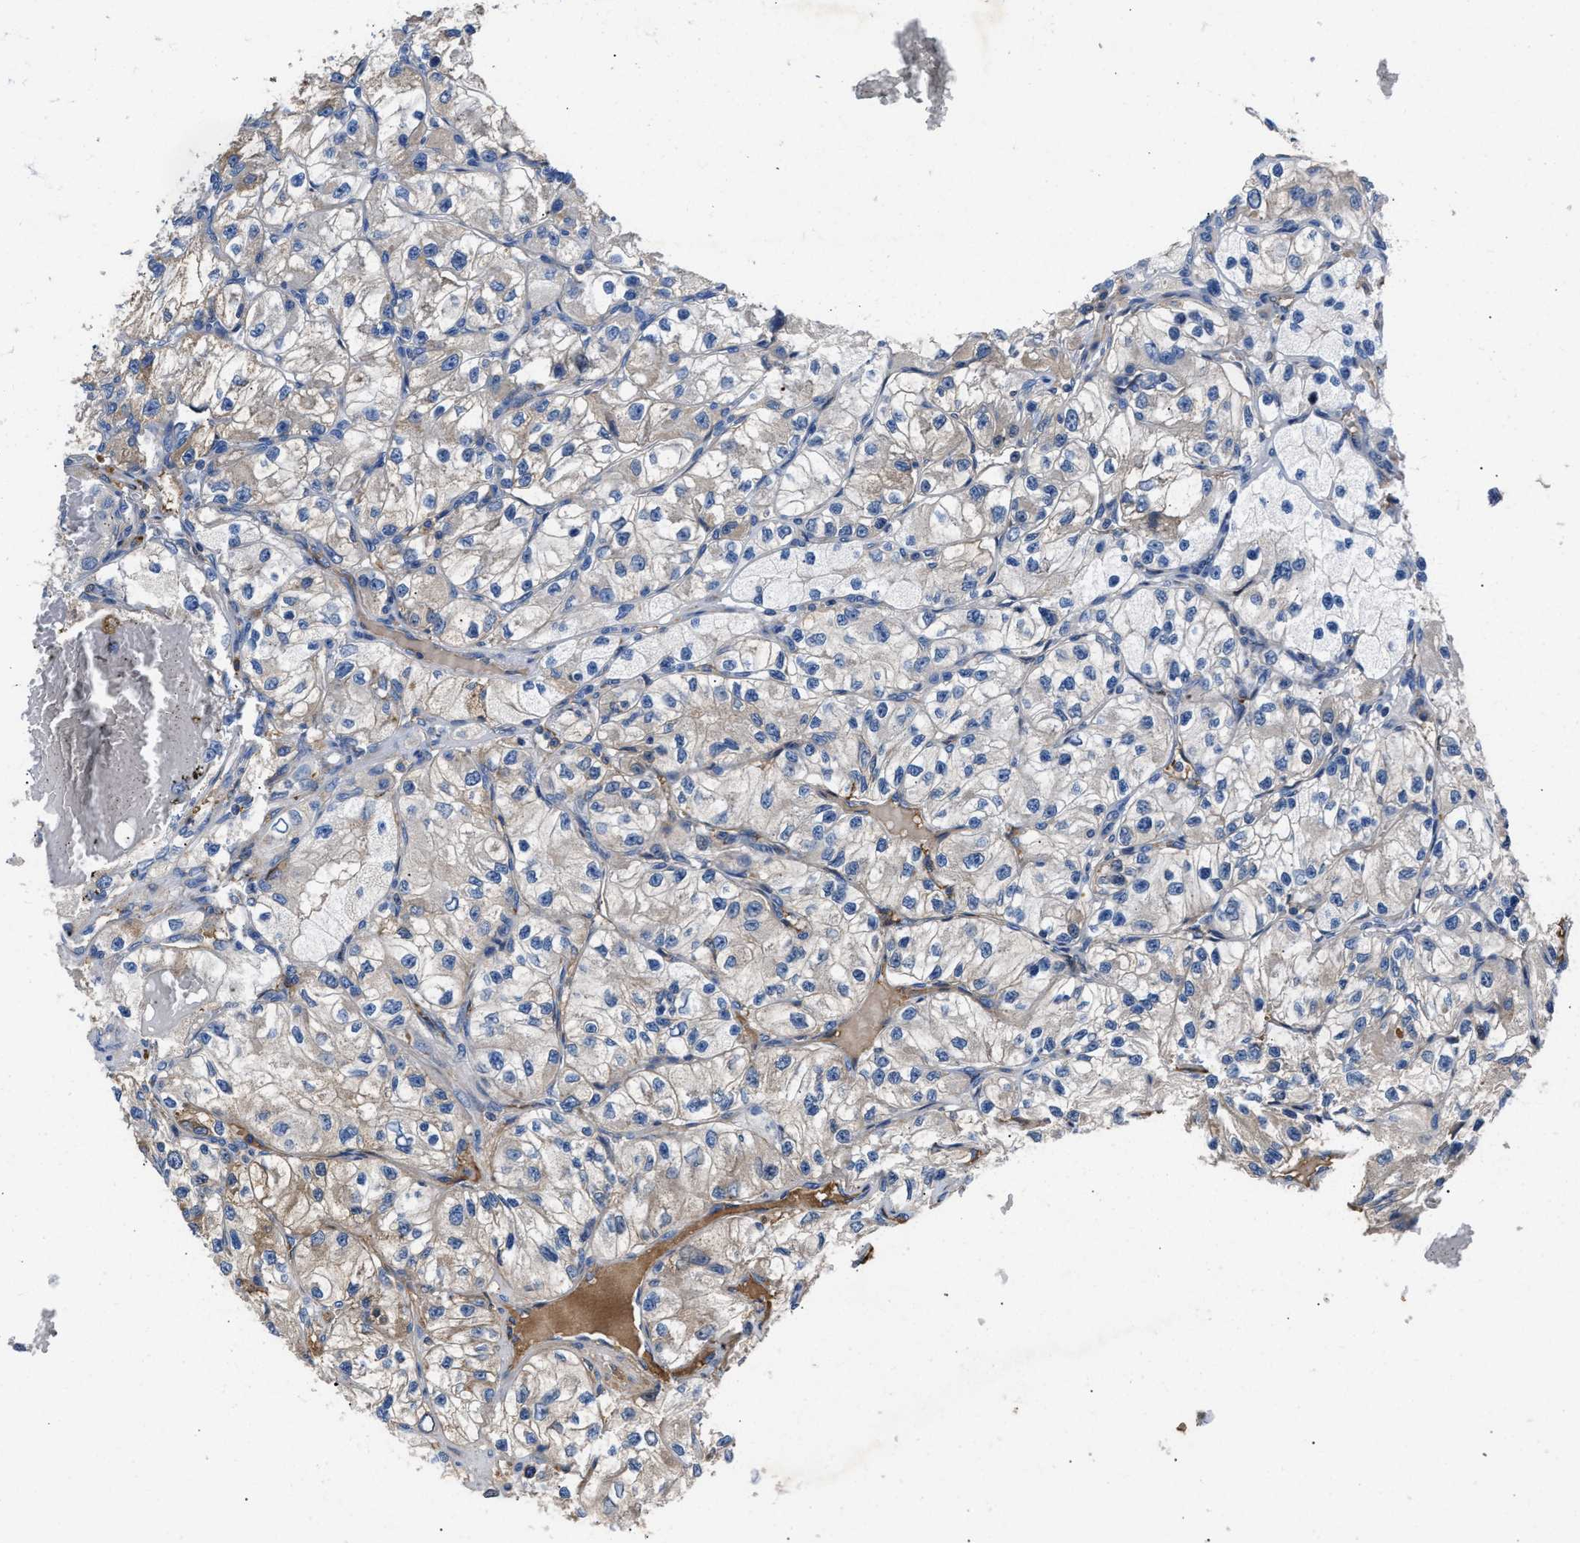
{"staining": {"intensity": "weak", "quantity": "<25%", "location": "cytoplasmic/membranous"}, "tissue": "renal cancer", "cell_type": "Tumor cells", "image_type": "cancer", "snomed": [{"axis": "morphology", "description": "Adenocarcinoma, NOS"}, {"axis": "topography", "description": "Kidney"}], "caption": "There is no significant expression in tumor cells of renal cancer.", "gene": "CCDC171", "patient": {"sex": "female", "age": 57}}